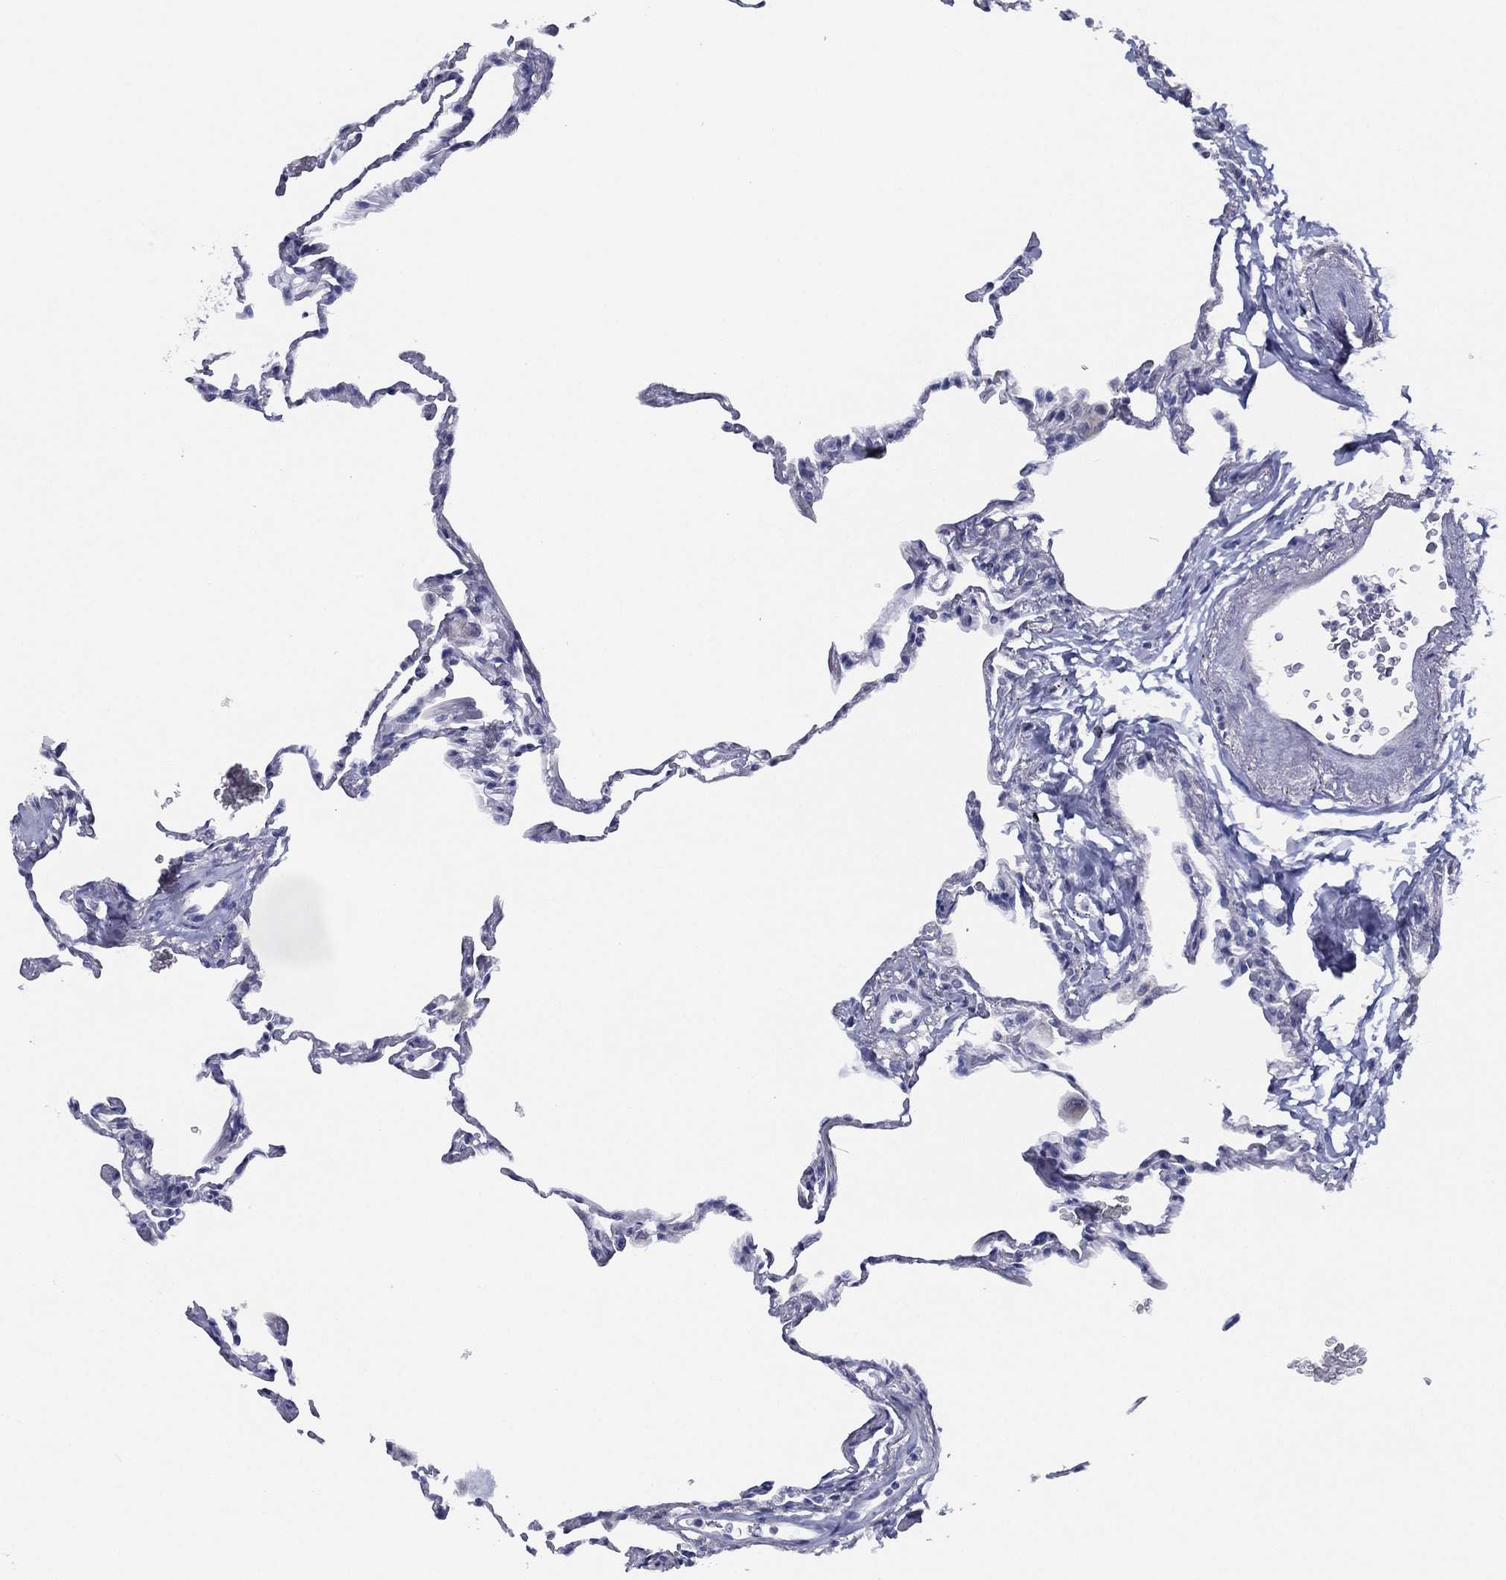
{"staining": {"intensity": "negative", "quantity": "none", "location": "none"}, "tissue": "lung", "cell_type": "Alveolar cells", "image_type": "normal", "snomed": [{"axis": "morphology", "description": "Normal tissue, NOS"}, {"axis": "topography", "description": "Lung"}], "caption": "Alveolar cells show no significant protein positivity in normal lung. (DAB (3,3'-diaminobenzidine) immunohistochemistry (IHC) visualized using brightfield microscopy, high magnification).", "gene": "SLC13A4", "patient": {"sex": "female", "age": 57}}